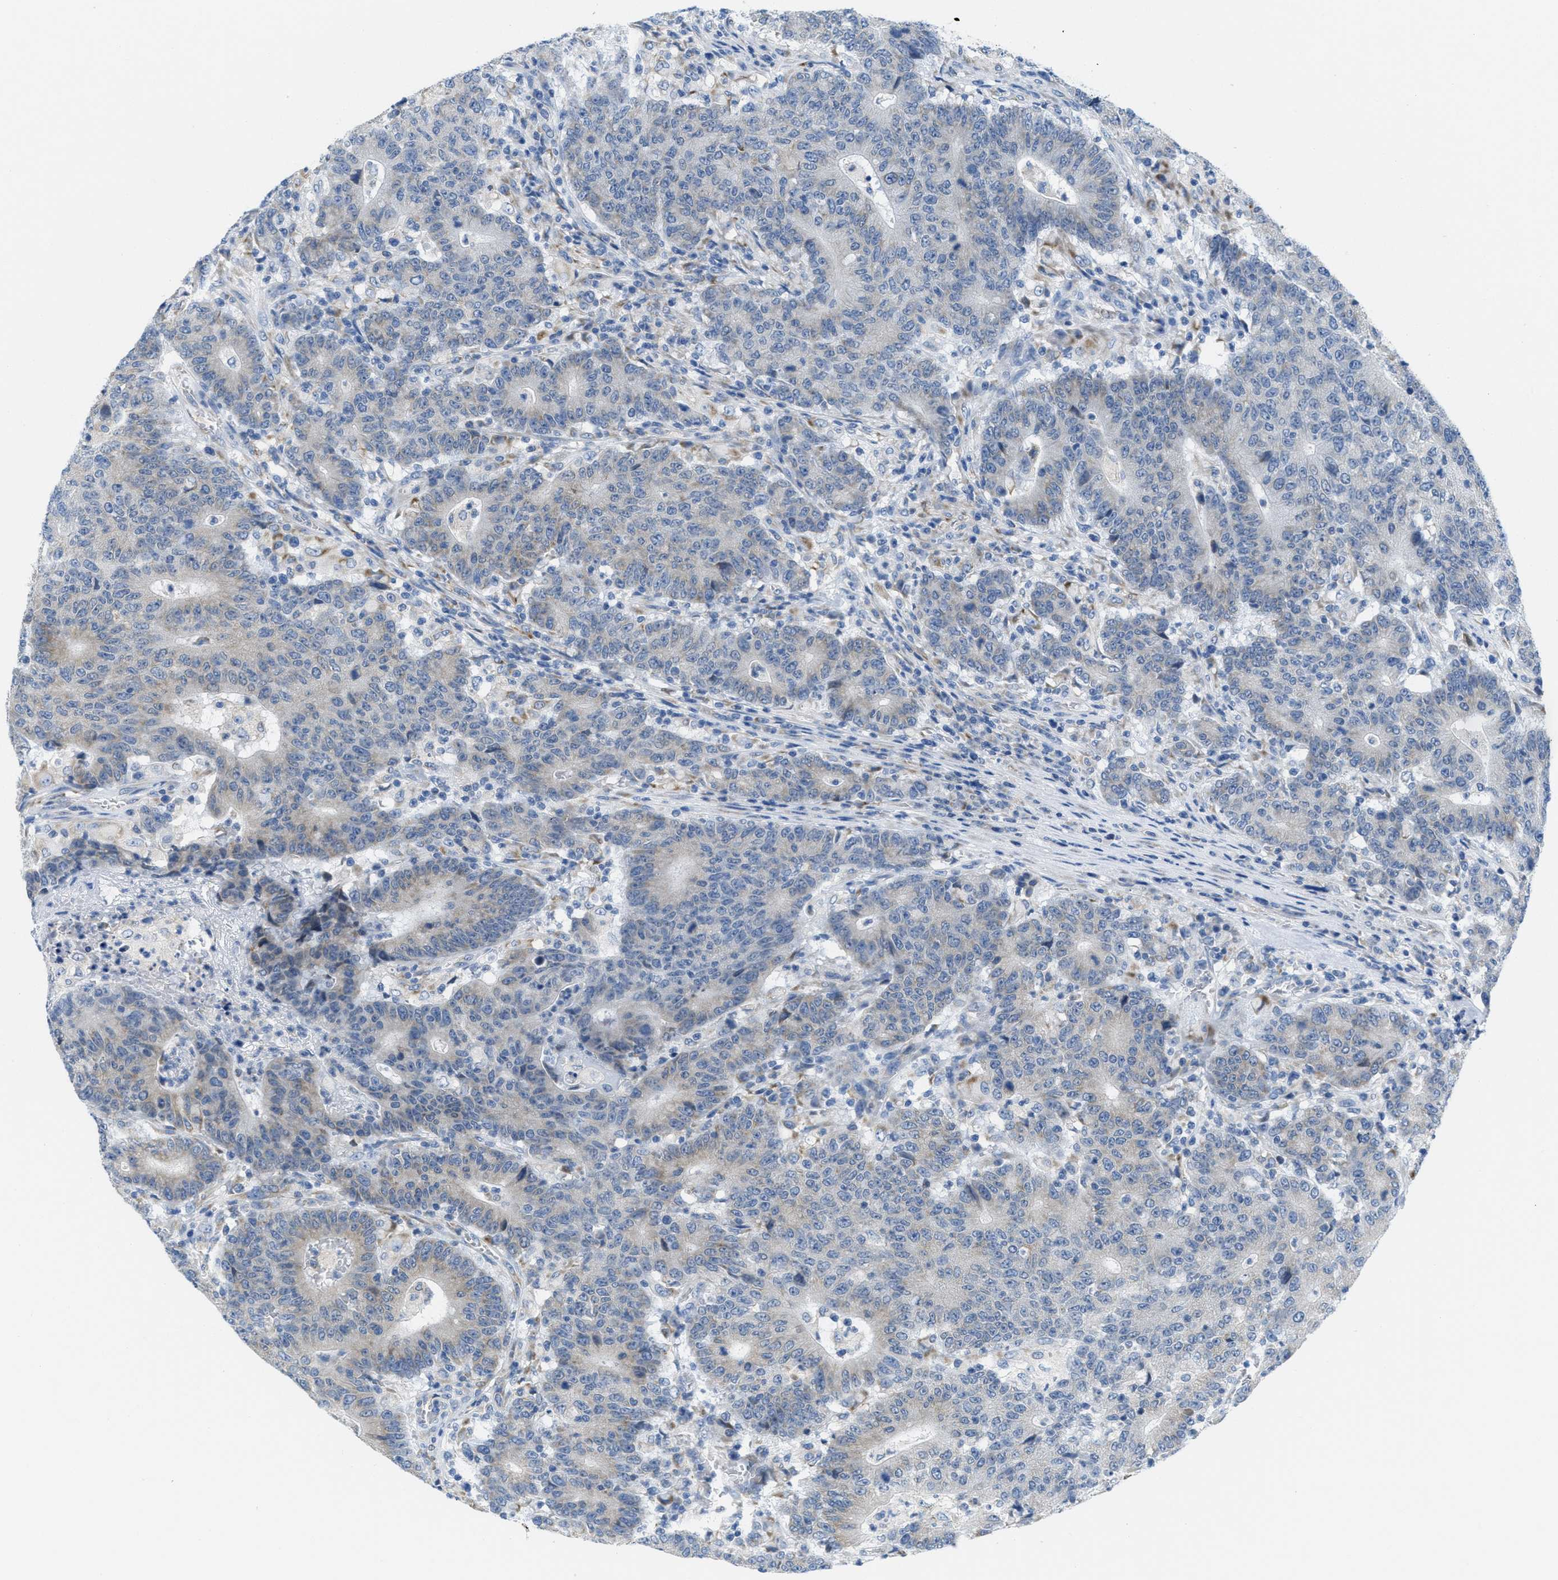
{"staining": {"intensity": "negative", "quantity": "none", "location": "none"}, "tissue": "colorectal cancer", "cell_type": "Tumor cells", "image_type": "cancer", "snomed": [{"axis": "morphology", "description": "Normal tissue, NOS"}, {"axis": "morphology", "description": "Adenocarcinoma, NOS"}, {"axis": "topography", "description": "Colon"}], "caption": "Immunohistochemistry (IHC) of human adenocarcinoma (colorectal) exhibits no positivity in tumor cells.", "gene": "PTDSS1", "patient": {"sex": "female", "age": 75}}